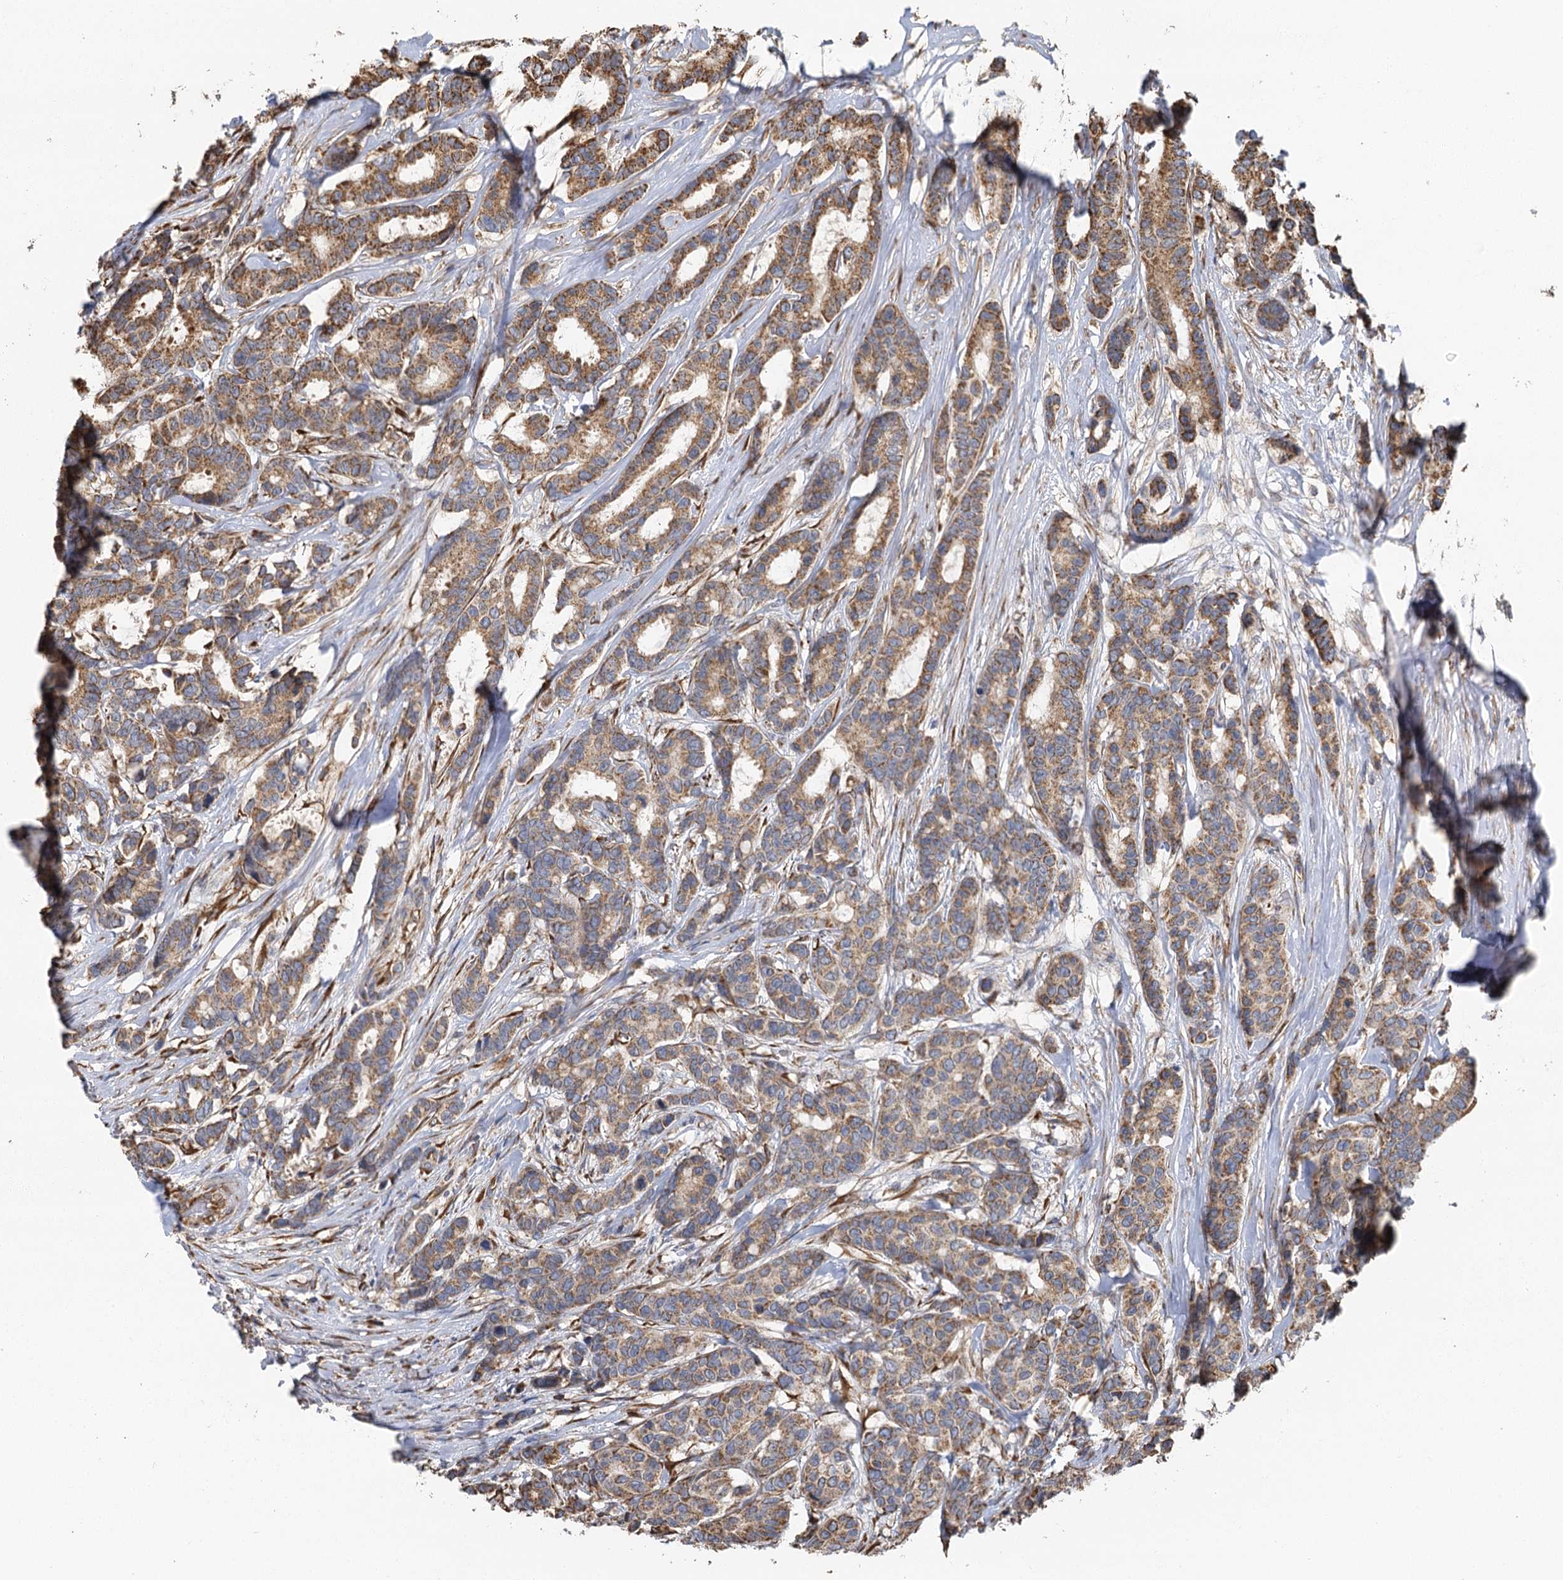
{"staining": {"intensity": "moderate", "quantity": ">75%", "location": "cytoplasmic/membranous"}, "tissue": "breast cancer", "cell_type": "Tumor cells", "image_type": "cancer", "snomed": [{"axis": "morphology", "description": "Duct carcinoma"}, {"axis": "topography", "description": "Breast"}], "caption": "High-magnification brightfield microscopy of breast cancer (intraductal carcinoma) stained with DAB (brown) and counterstained with hematoxylin (blue). tumor cells exhibit moderate cytoplasmic/membranous positivity is present in about>75% of cells. Using DAB (3,3'-diaminobenzidine) (brown) and hematoxylin (blue) stains, captured at high magnification using brightfield microscopy.", "gene": "IL11RA", "patient": {"sex": "female", "age": 87}}